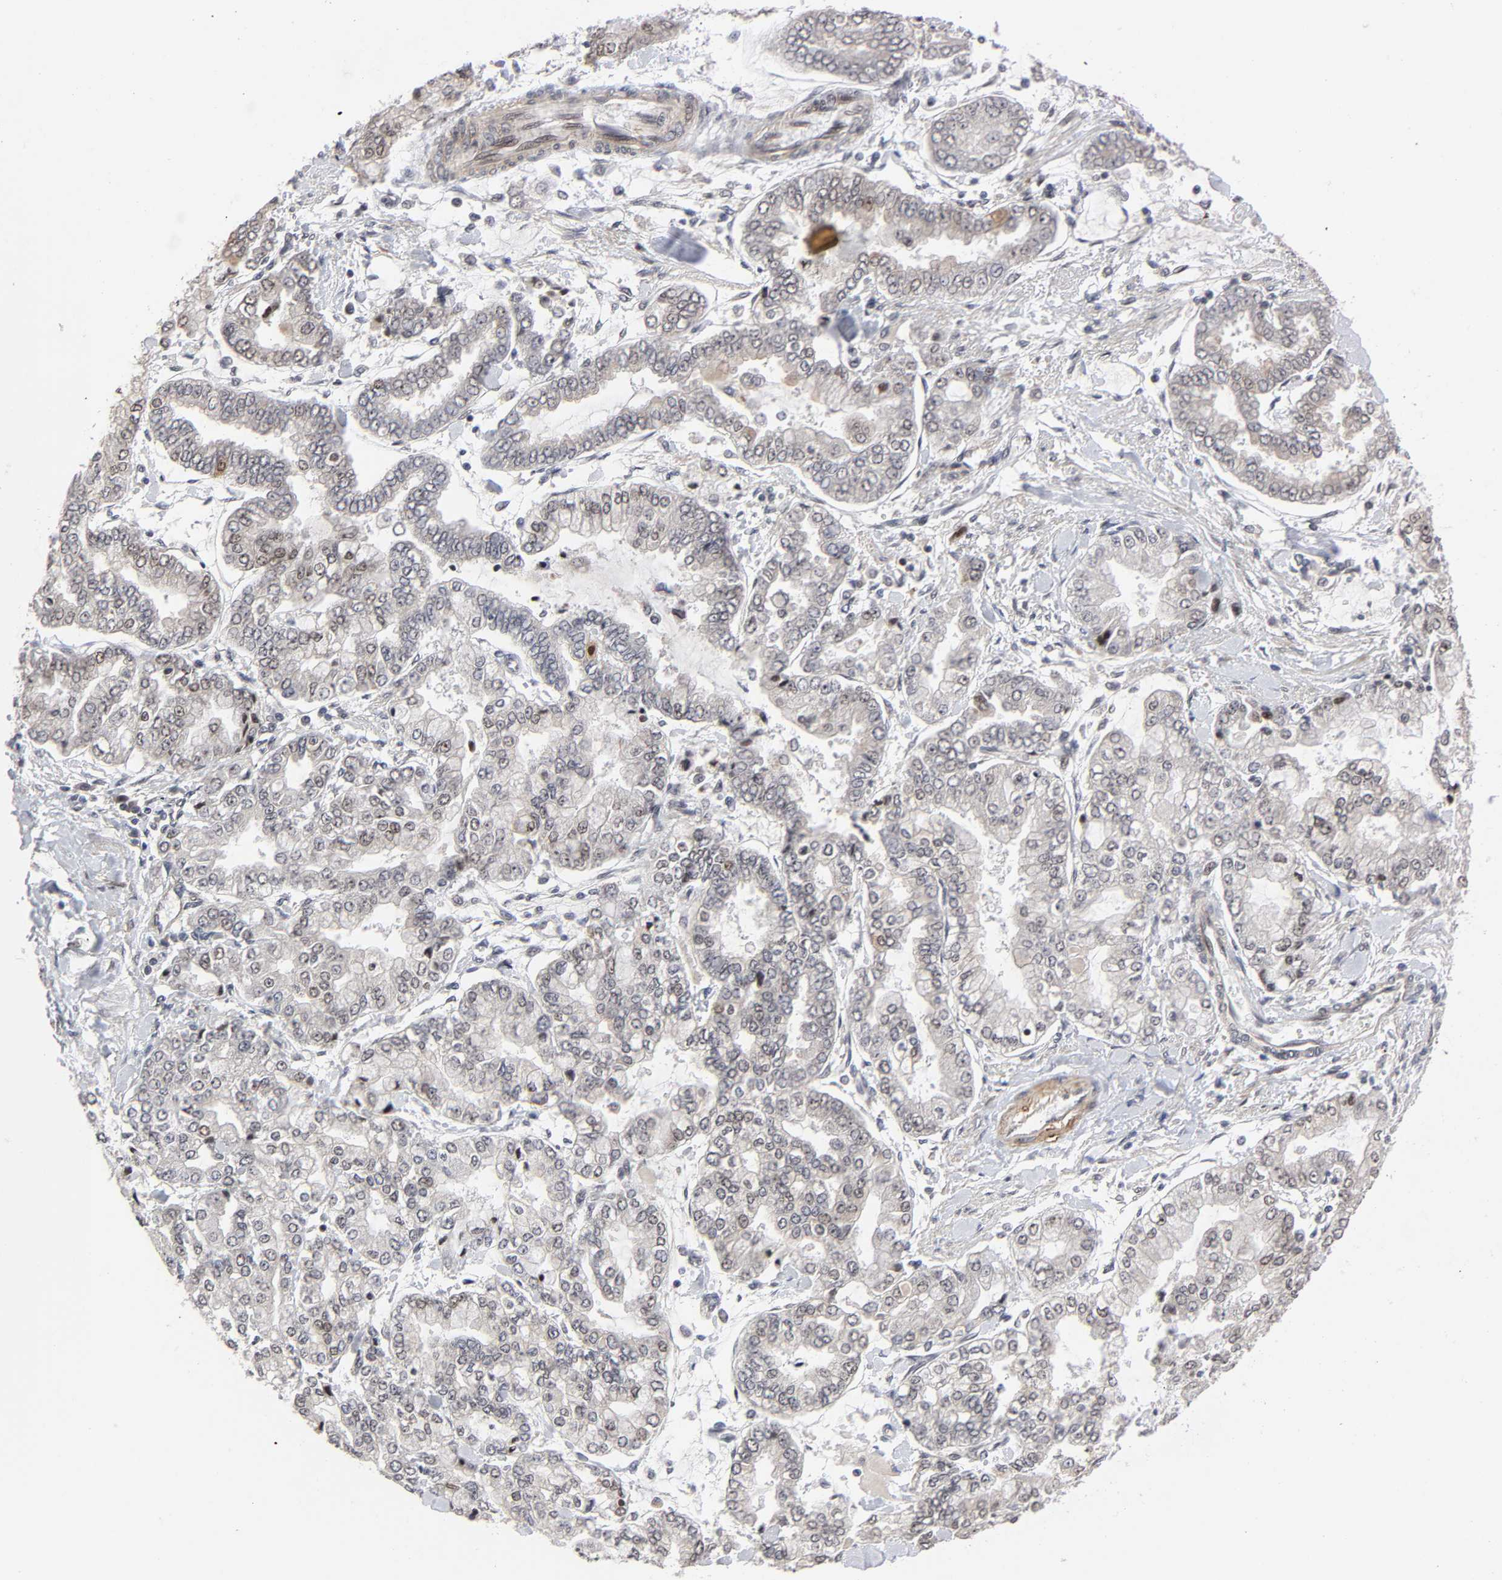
{"staining": {"intensity": "weak", "quantity": "25%-75%", "location": "nuclear"}, "tissue": "stomach cancer", "cell_type": "Tumor cells", "image_type": "cancer", "snomed": [{"axis": "morphology", "description": "Normal tissue, NOS"}, {"axis": "morphology", "description": "Adenocarcinoma, NOS"}, {"axis": "topography", "description": "Stomach, upper"}, {"axis": "topography", "description": "Stomach"}], "caption": "This micrograph demonstrates immunohistochemistry (IHC) staining of adenocarcinoma (stomach), with low weak nuclear positivity in approximately 25%-75% of tumor cells.", "gene": "ZKSCAN8", "patient": {"sex": "male", "age": 76}}